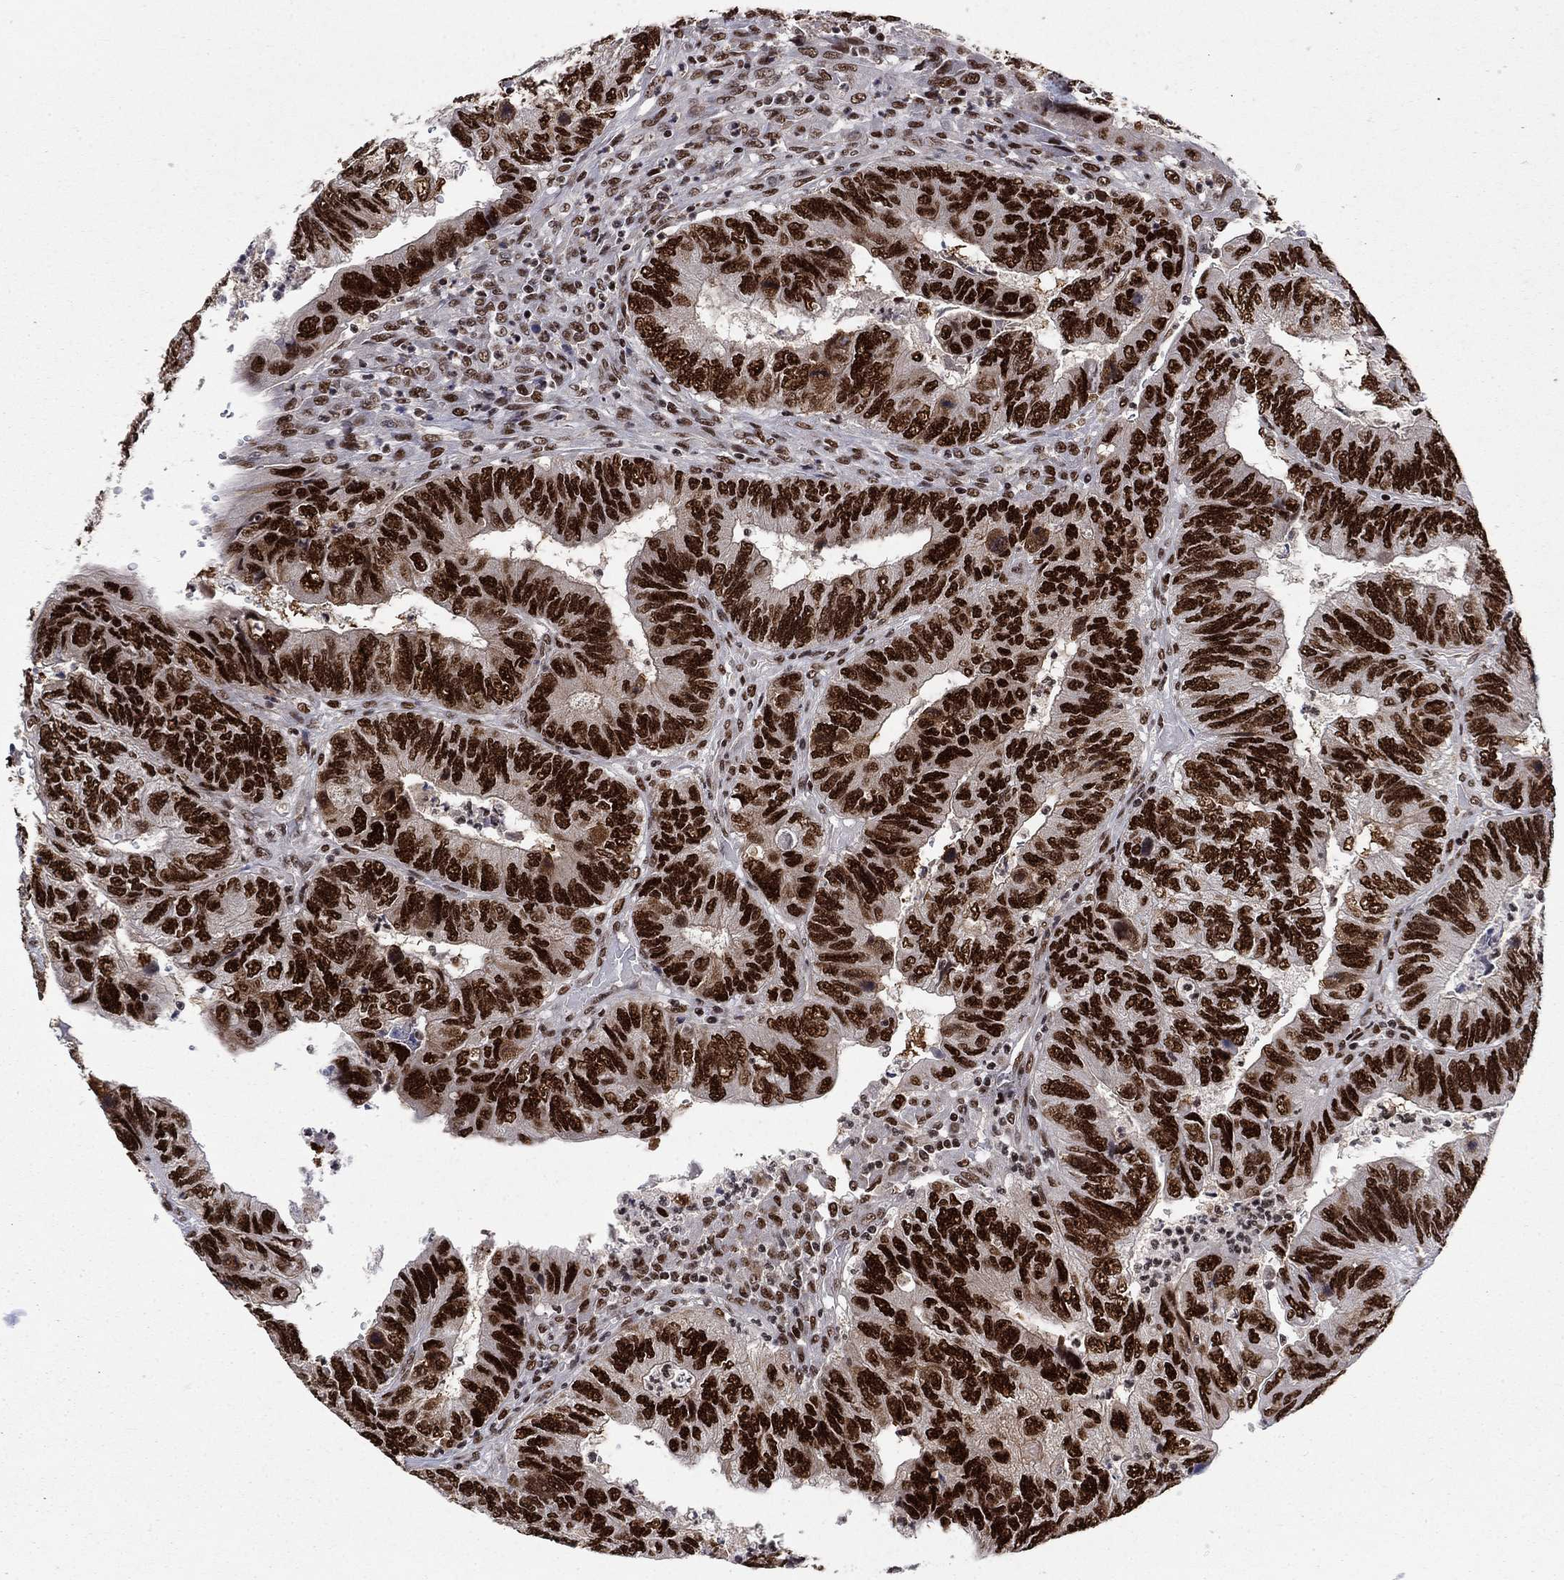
{"staining": {"intensity": "strong", "quantity": ">75%", "location": "nuclear"}, "tissue": "colorectal cancer", "cell_type": "Tumor cells", "image_type": "cancer", "snomed": [{"axis": "morphology", "description": "Adenocarcinoma, NOS"}, {"axis": "topography", "description": "Colon"}], "caption": "Adenocarcinoma (colorectal) stained with immunohistochemistry (IHC) shows strong nuclear staining in about >75% of tumor cells.", "gene": "RPRD1B", "patient": {"sex": "female", "age": 67}}